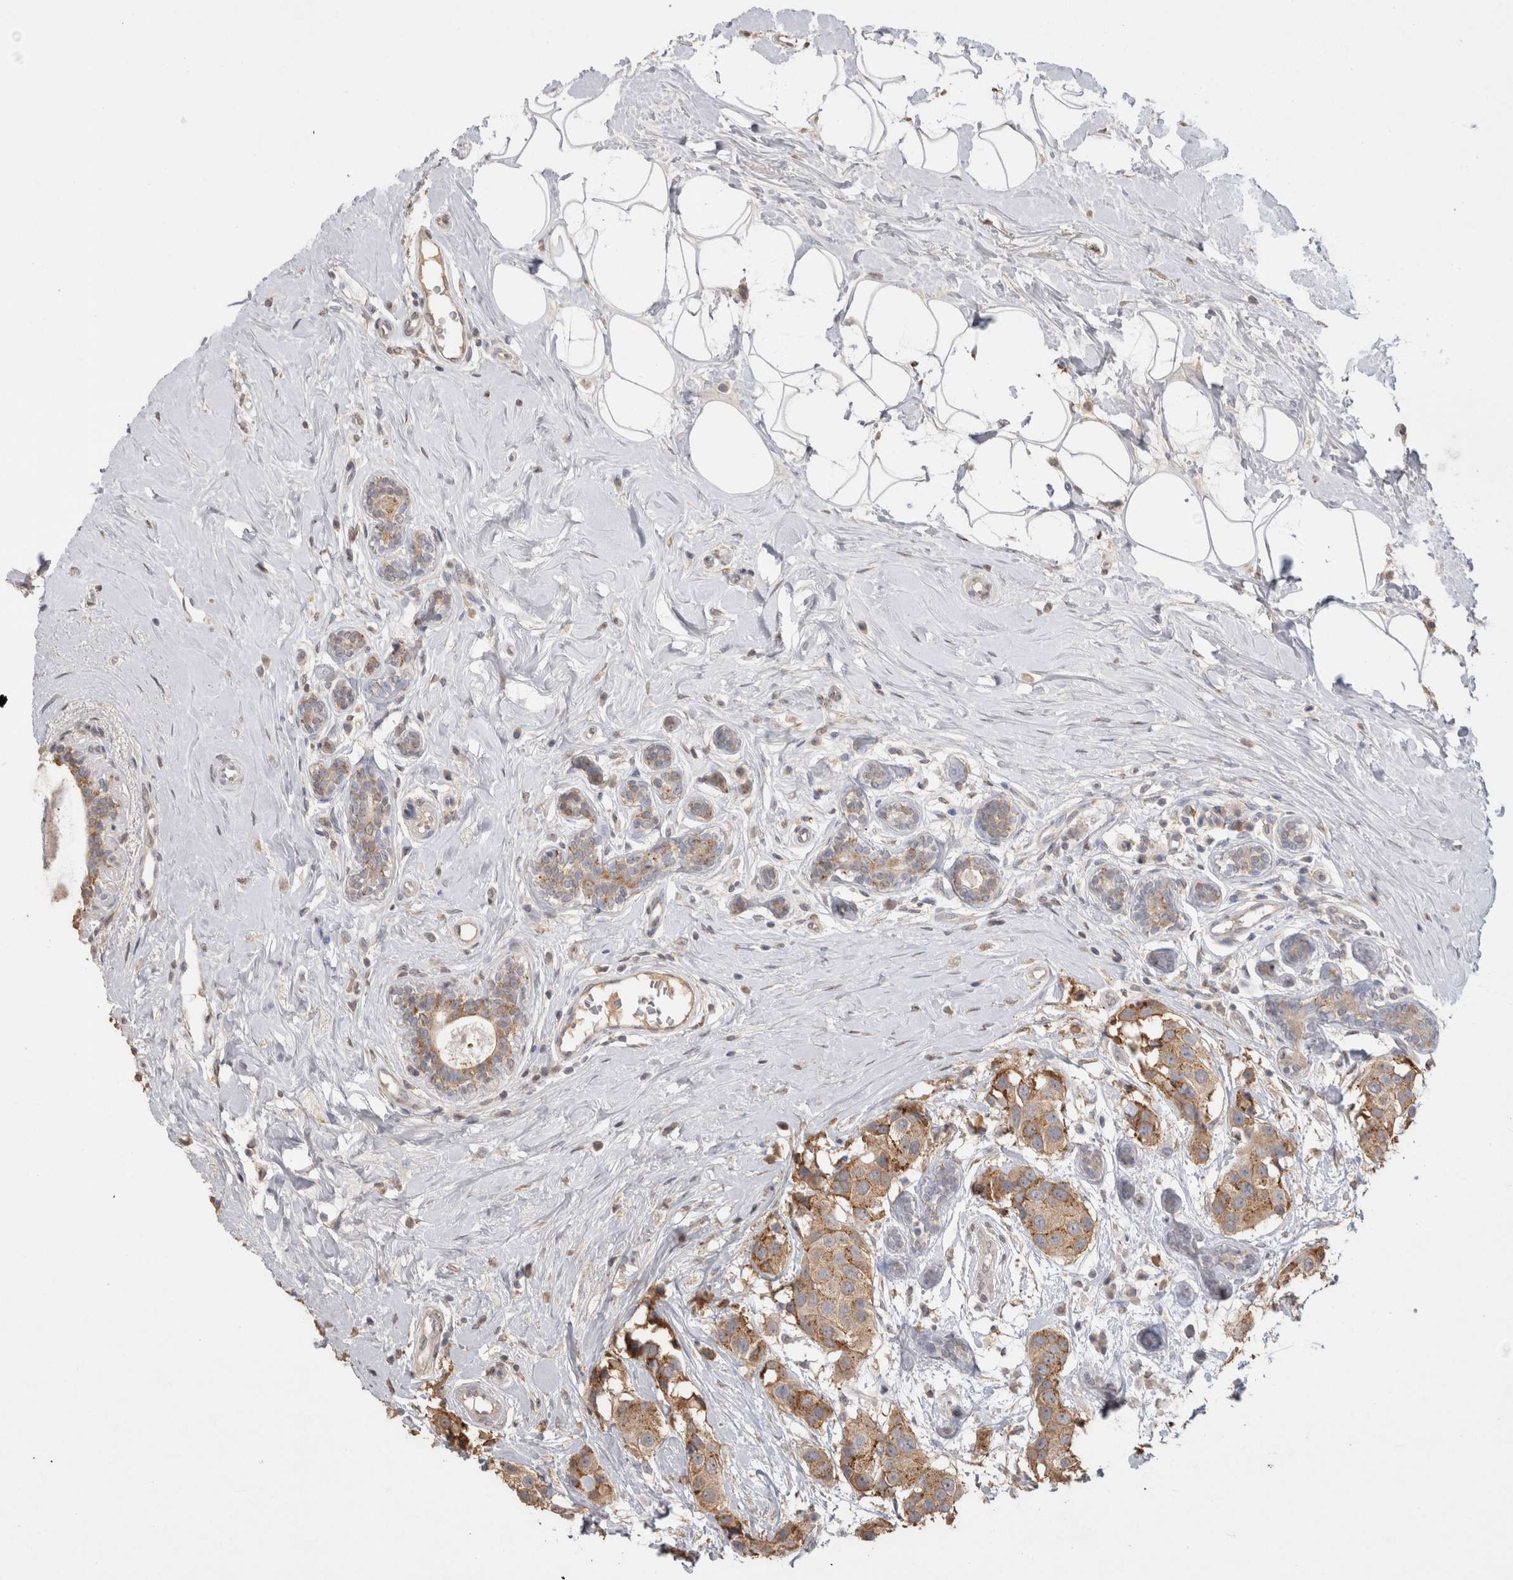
{"staining": {"intensity": "weak", "quantity": ">75%", "location": "cytoplasmic/membranous"}, "tissue": "breast cancer", "cell_type": "Tumor cells", "image_type": "cancer", "snomed": [{"axis": "morphology", "description": "Normal tissue, NOS"}, {"axis": "morphology", "description": "Duct carcinoma"}, {"axis": "topography", "description": "Breast"}], "caption": "Breast cancer stained for a protein (brown) reveals weak cytoplasmic/membranous positive staining in about >75% of tumor cells.", "gene": "NAALADL2", "patient": {"sex": "female", "age": 39}}